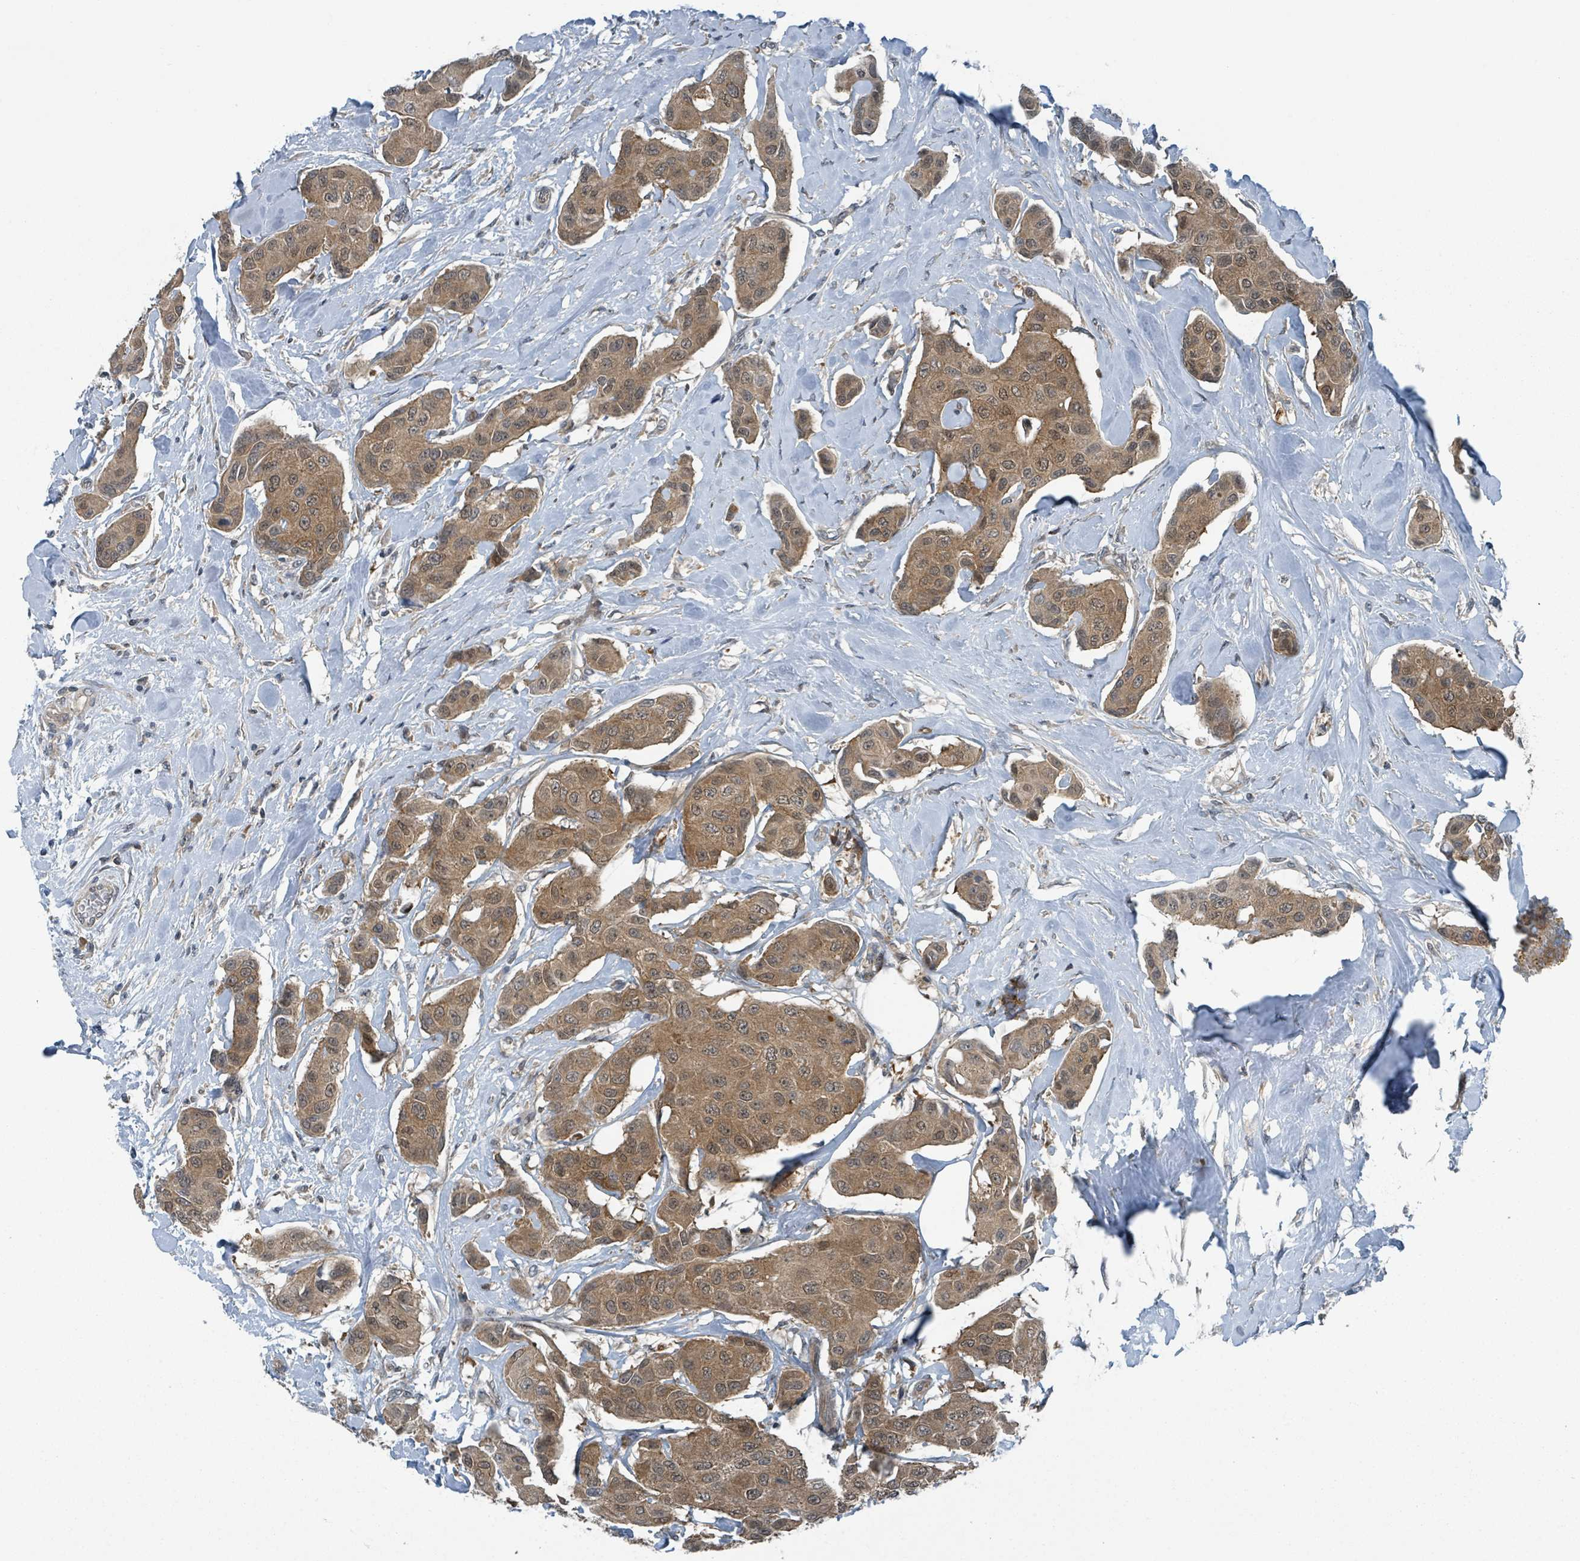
{"staining": {"intensity": "moderate", "quantity": ">75%", "location": "cytoplasmic/membranous,nuclear"}, "tissue": "breast cancer", "cell_type": "Tumor cells", "image_type": "cancer", "snomed": [{"axis": "morphology", "description": "Duct carcinoma"}, {"axis": "topography", "description": "Breast"}, {"axis": "topography", "description": "Lymph node"}], "caption": "DAB immunohistochemical staining of human breast cancer shows moderate cytoplasmic/membranous and nuclear protein staining in about >75% of tumor cells. The staining was performed using DAB to visualize the protein expression in brown, while the nuclei were stained in blue with hematoxylin (Magnification: 20x).", "gene": "GOLGA7", "patient": {"sex": "female", "age": 80}}